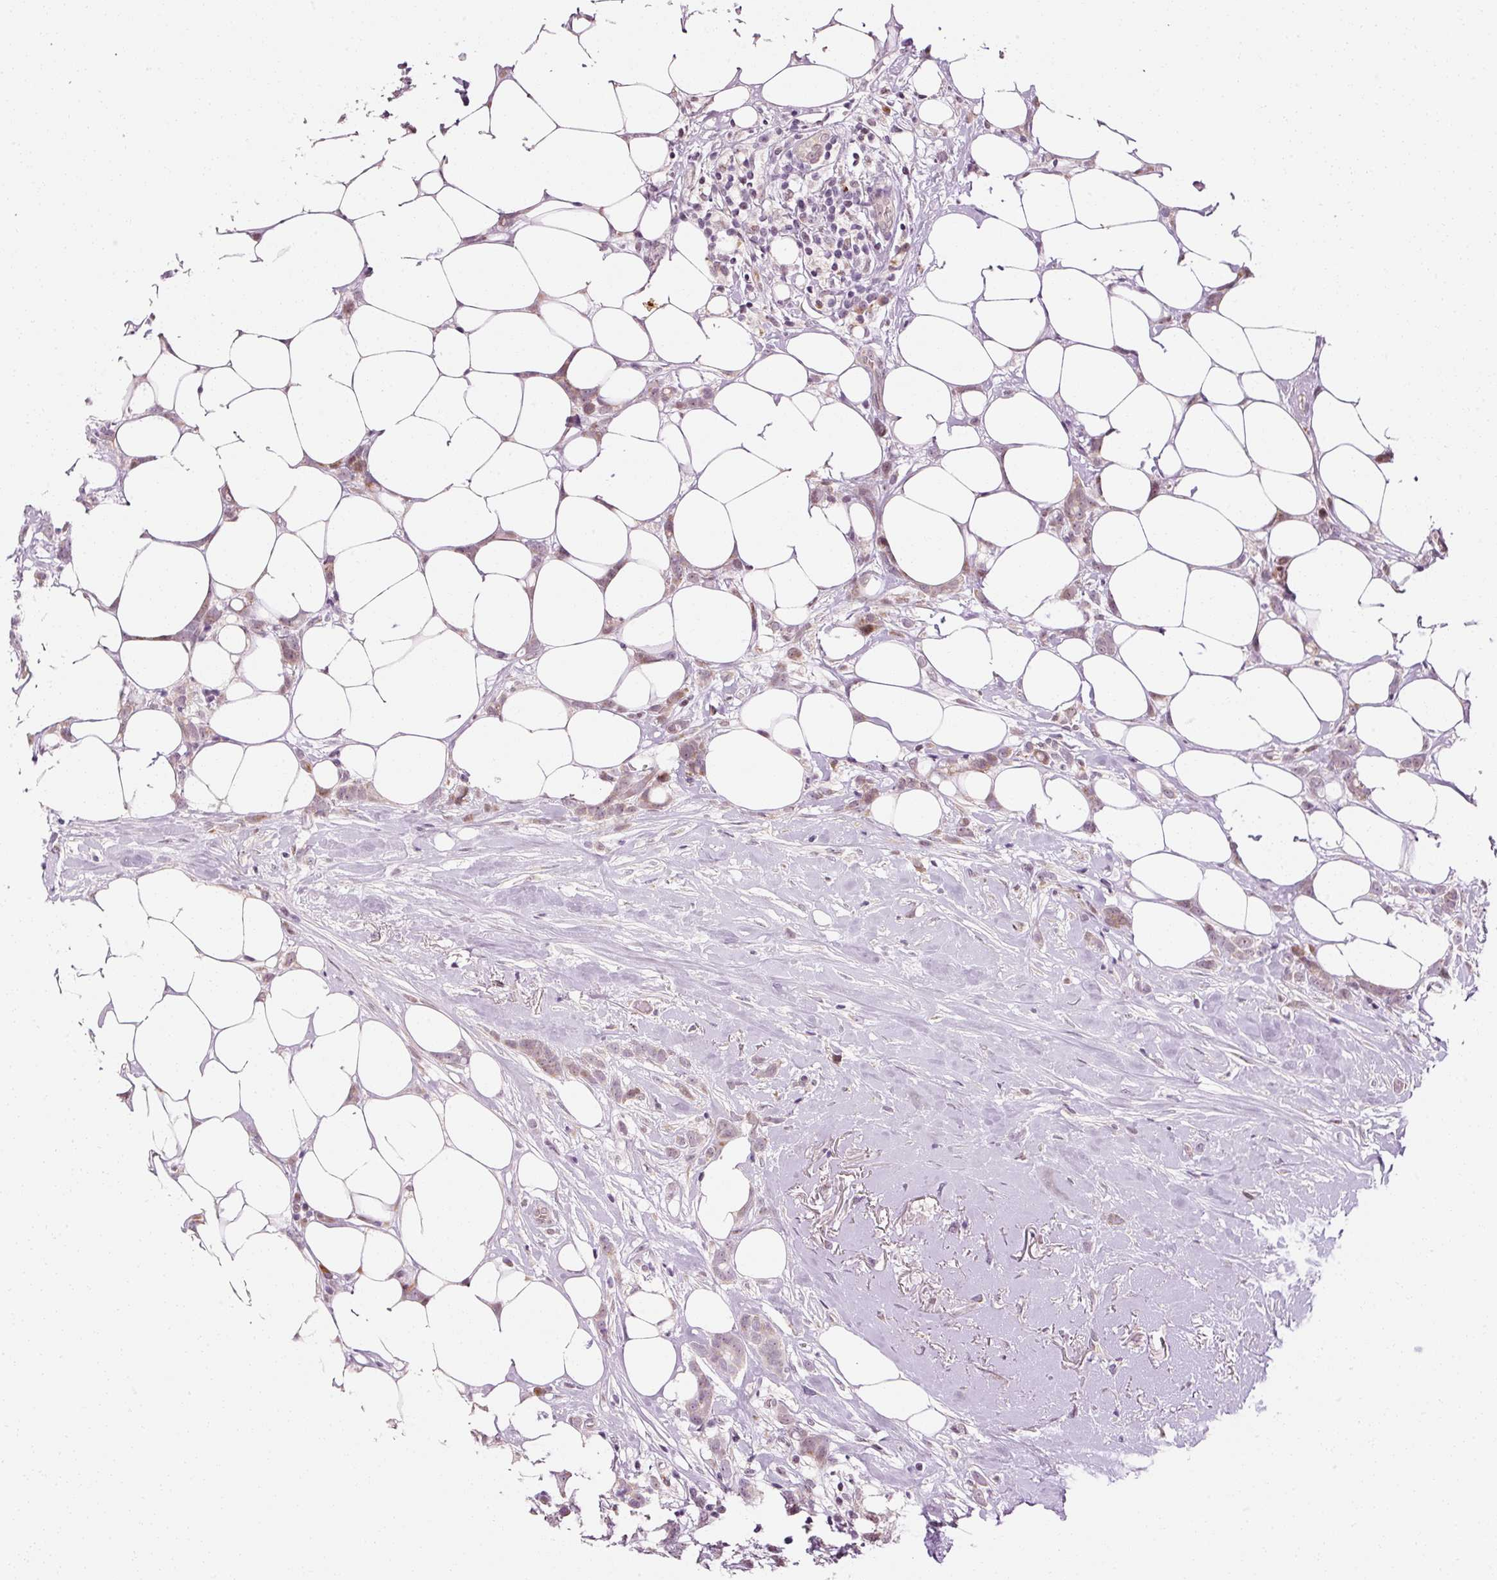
{"staining": {"intensity": "moderate", "quantity": "<25%", "location": "cytoplasmic/membranous,nuclear"}, "tissue": "breast cancer", "cell_type": "Tumor cells", "image_type": "cancer", "snomed": [{"axis": "morphology", "description": "Duct carcinoma"}, {"axis": "topography", "description": "Breast"}], "caption": "Breast invasive ductal carcinoma stained for a protein displays moderate cytoplasmic/membranous and nuclear positivity in tumor cells.", "gene": "ANKRD20A1", "patient": {"sex": "female", "age": 80}}